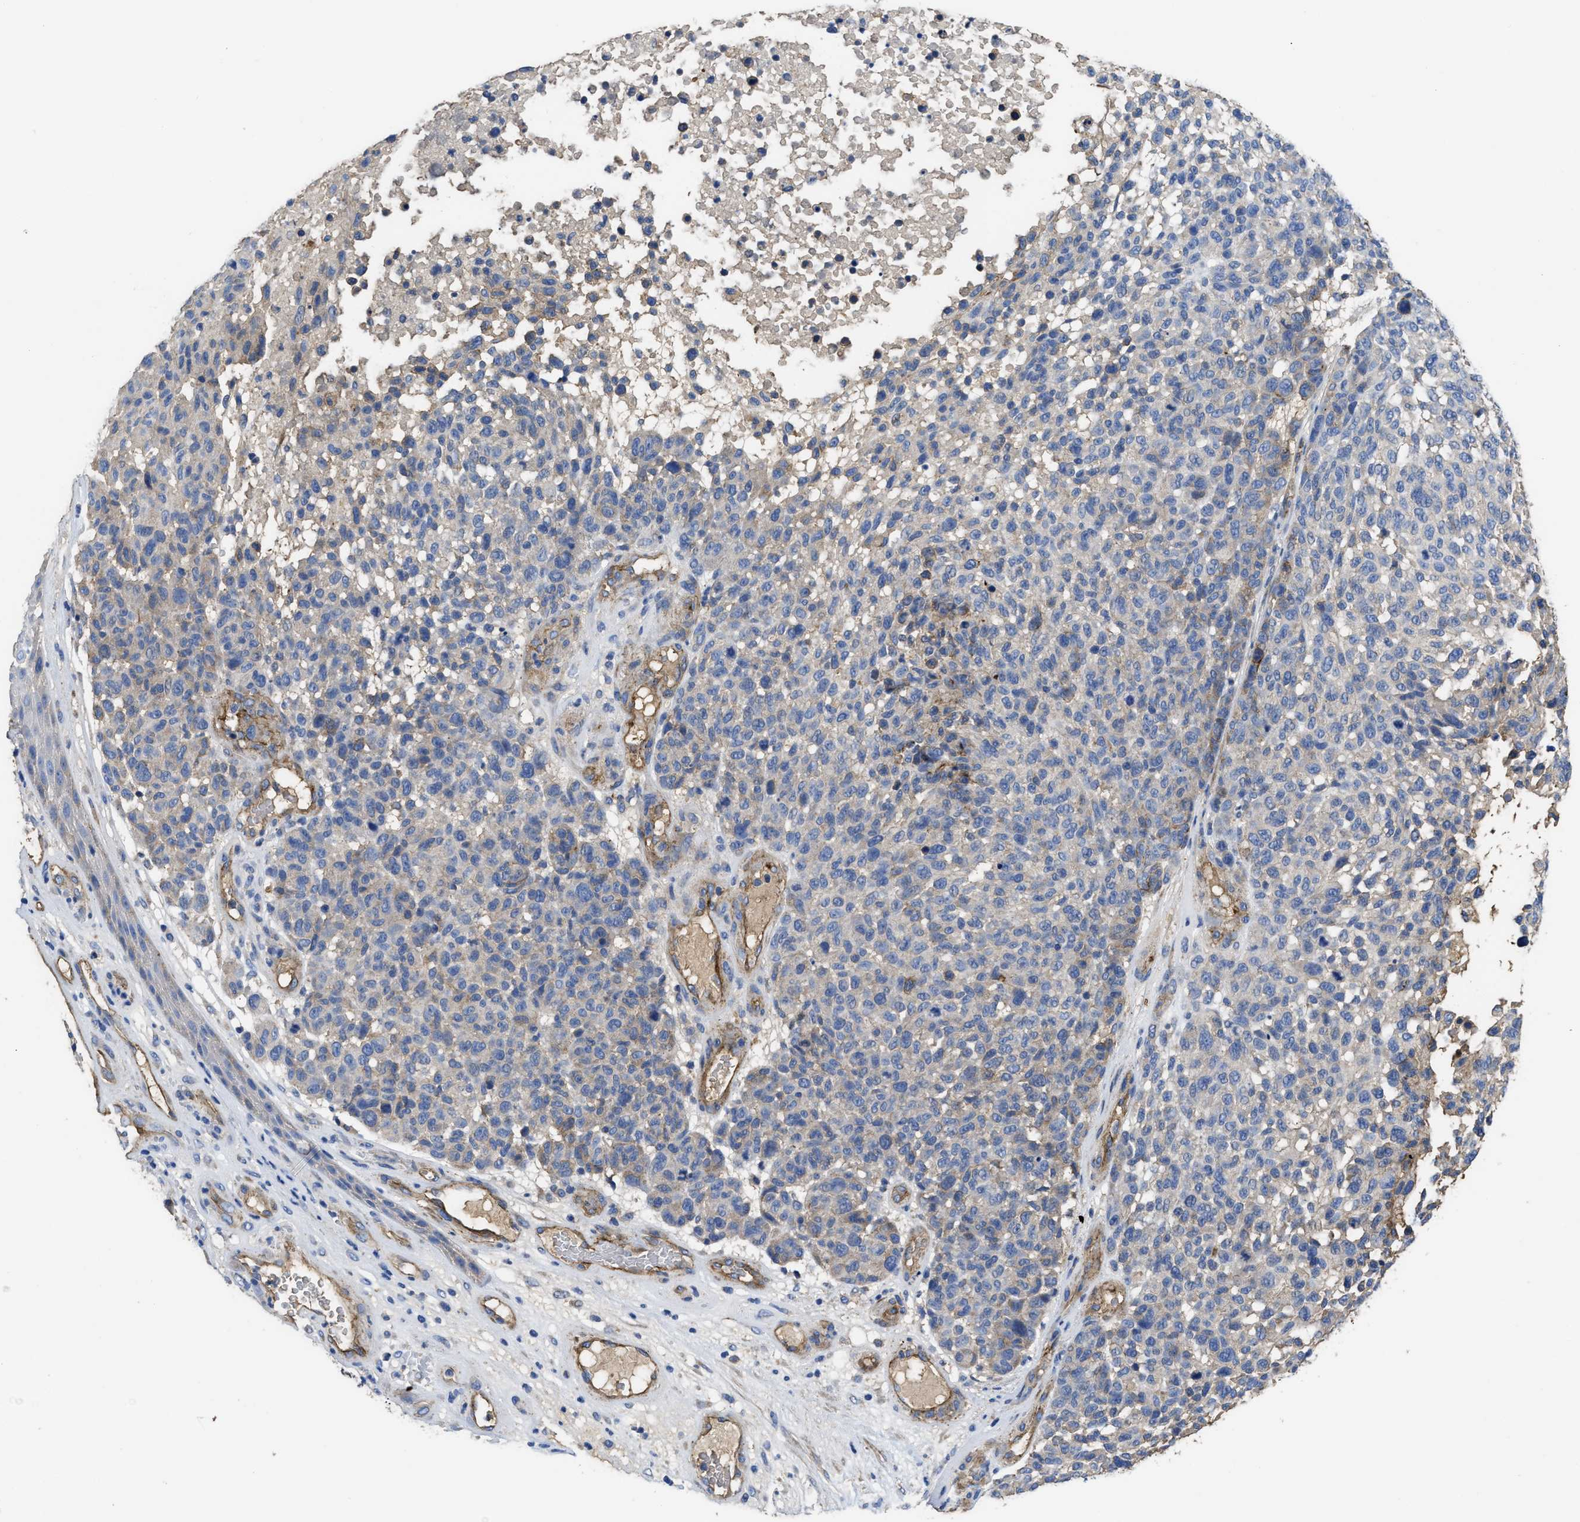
{"staining": {"intensity": "negative", "quantity": "none", "location": "none"}, "tissue": "melanoma", "cell_type": "Tumor cells", "image_type": "cancer", "snomed": [{"axis": "morphology", "description": "Malignant melanoma, NOS"}, {"axis": "topography", "description": "Skin"}], "caption": "High magnification brightfield microscopy of malignant melanoma stained with DAB (3,3'-diaminobenzidine) (brown) and counterstained with hematoxylin (blue): tumor cells show no significant expression.", "gene": "USP4", "patient": {"sex": "male", "age": 59}}